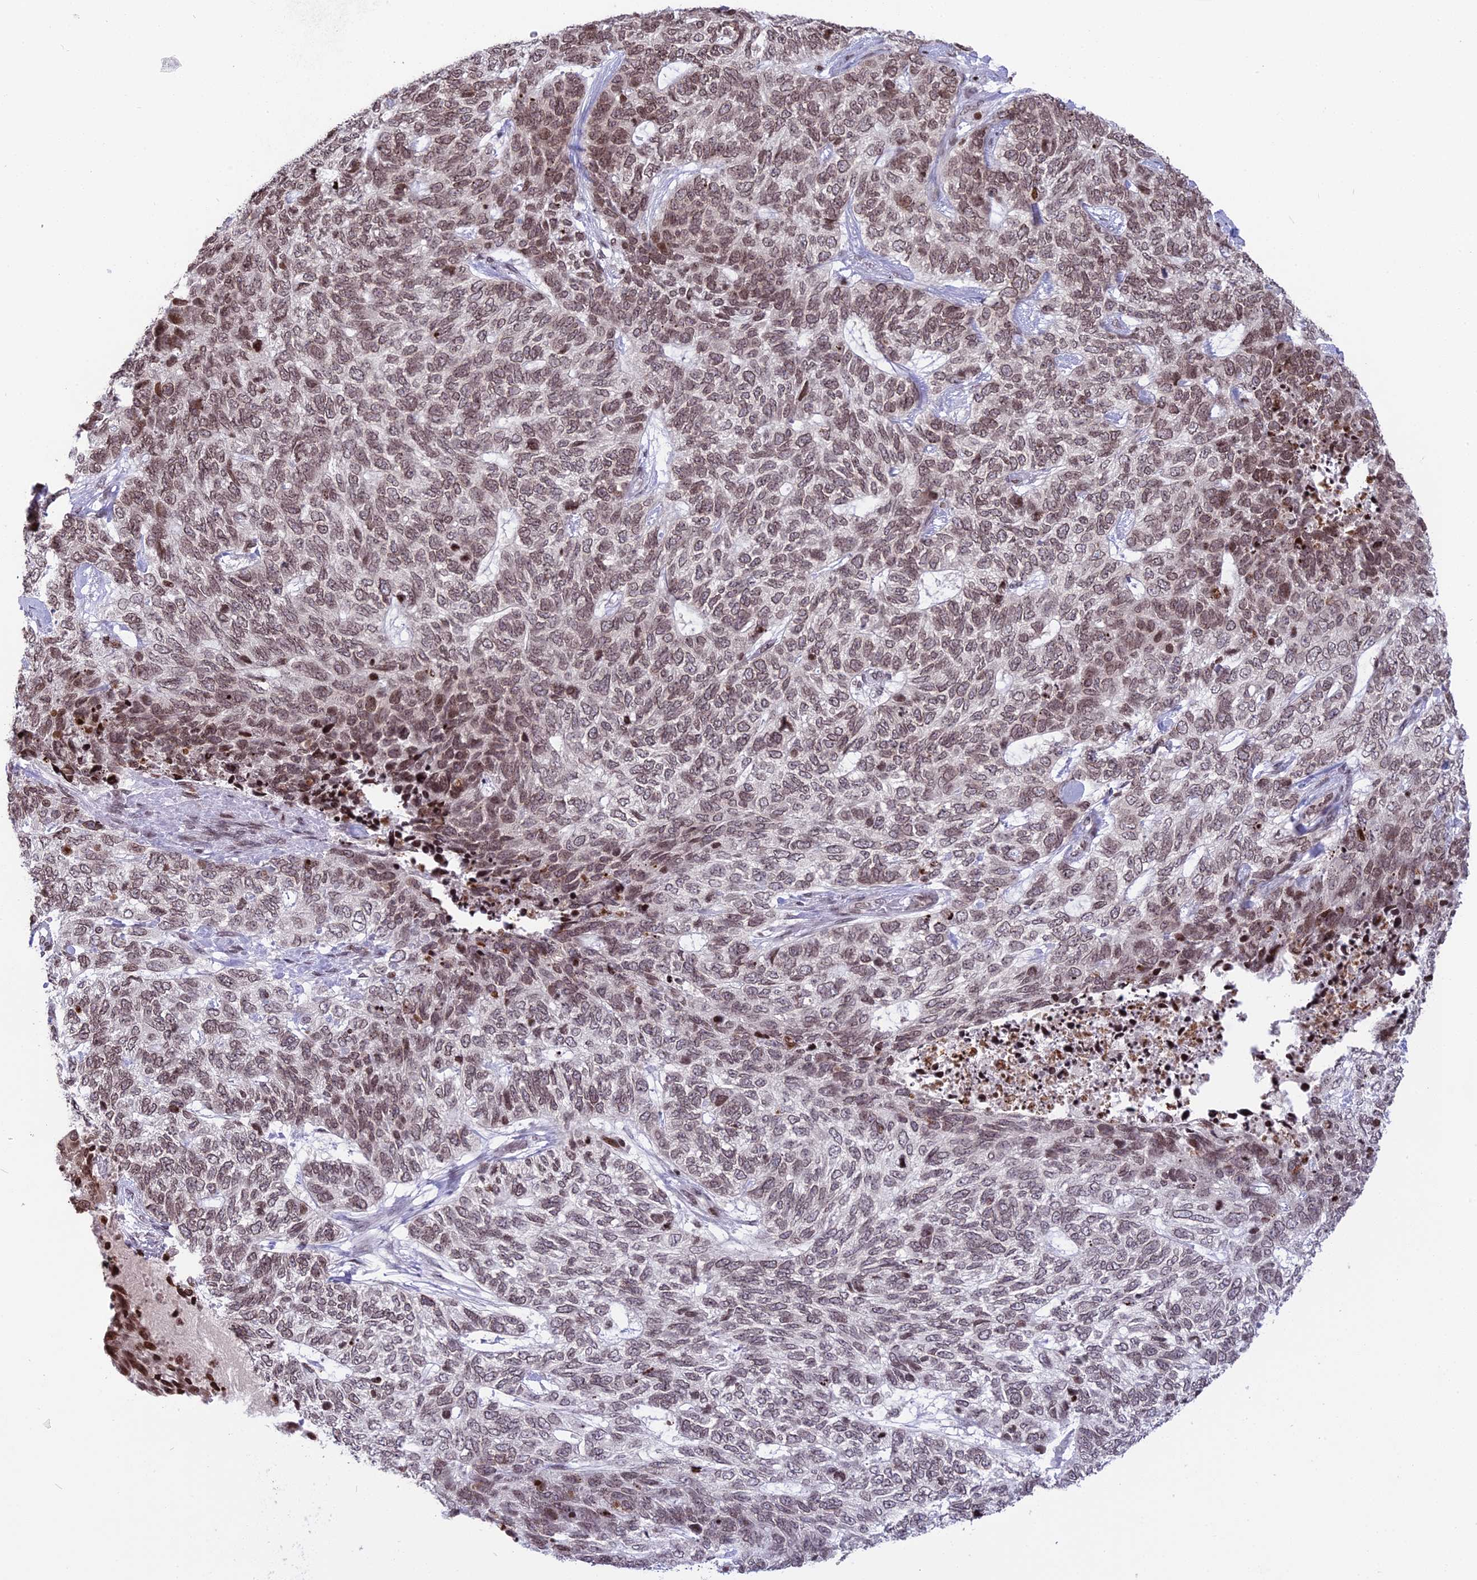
{"staining": {"intensity": "weak", "quantity": ">75%", "location": "nuclear"}, "tissue": "skin cancer", "cell_type": "Tumor cells", "image_type": "cancer", "snomed": [{"axis": "morphology", "description": "Basal cell carcinoma"}, {"axis": "topography", "description": "Skin"}], "caption": "Protein analysis of skin basal cell carcinoma tissue displays weak nuclear positivity in about >75% of tumor cells.", "gene": "TET2", "patient": {"sex": "female", "age": 65}}